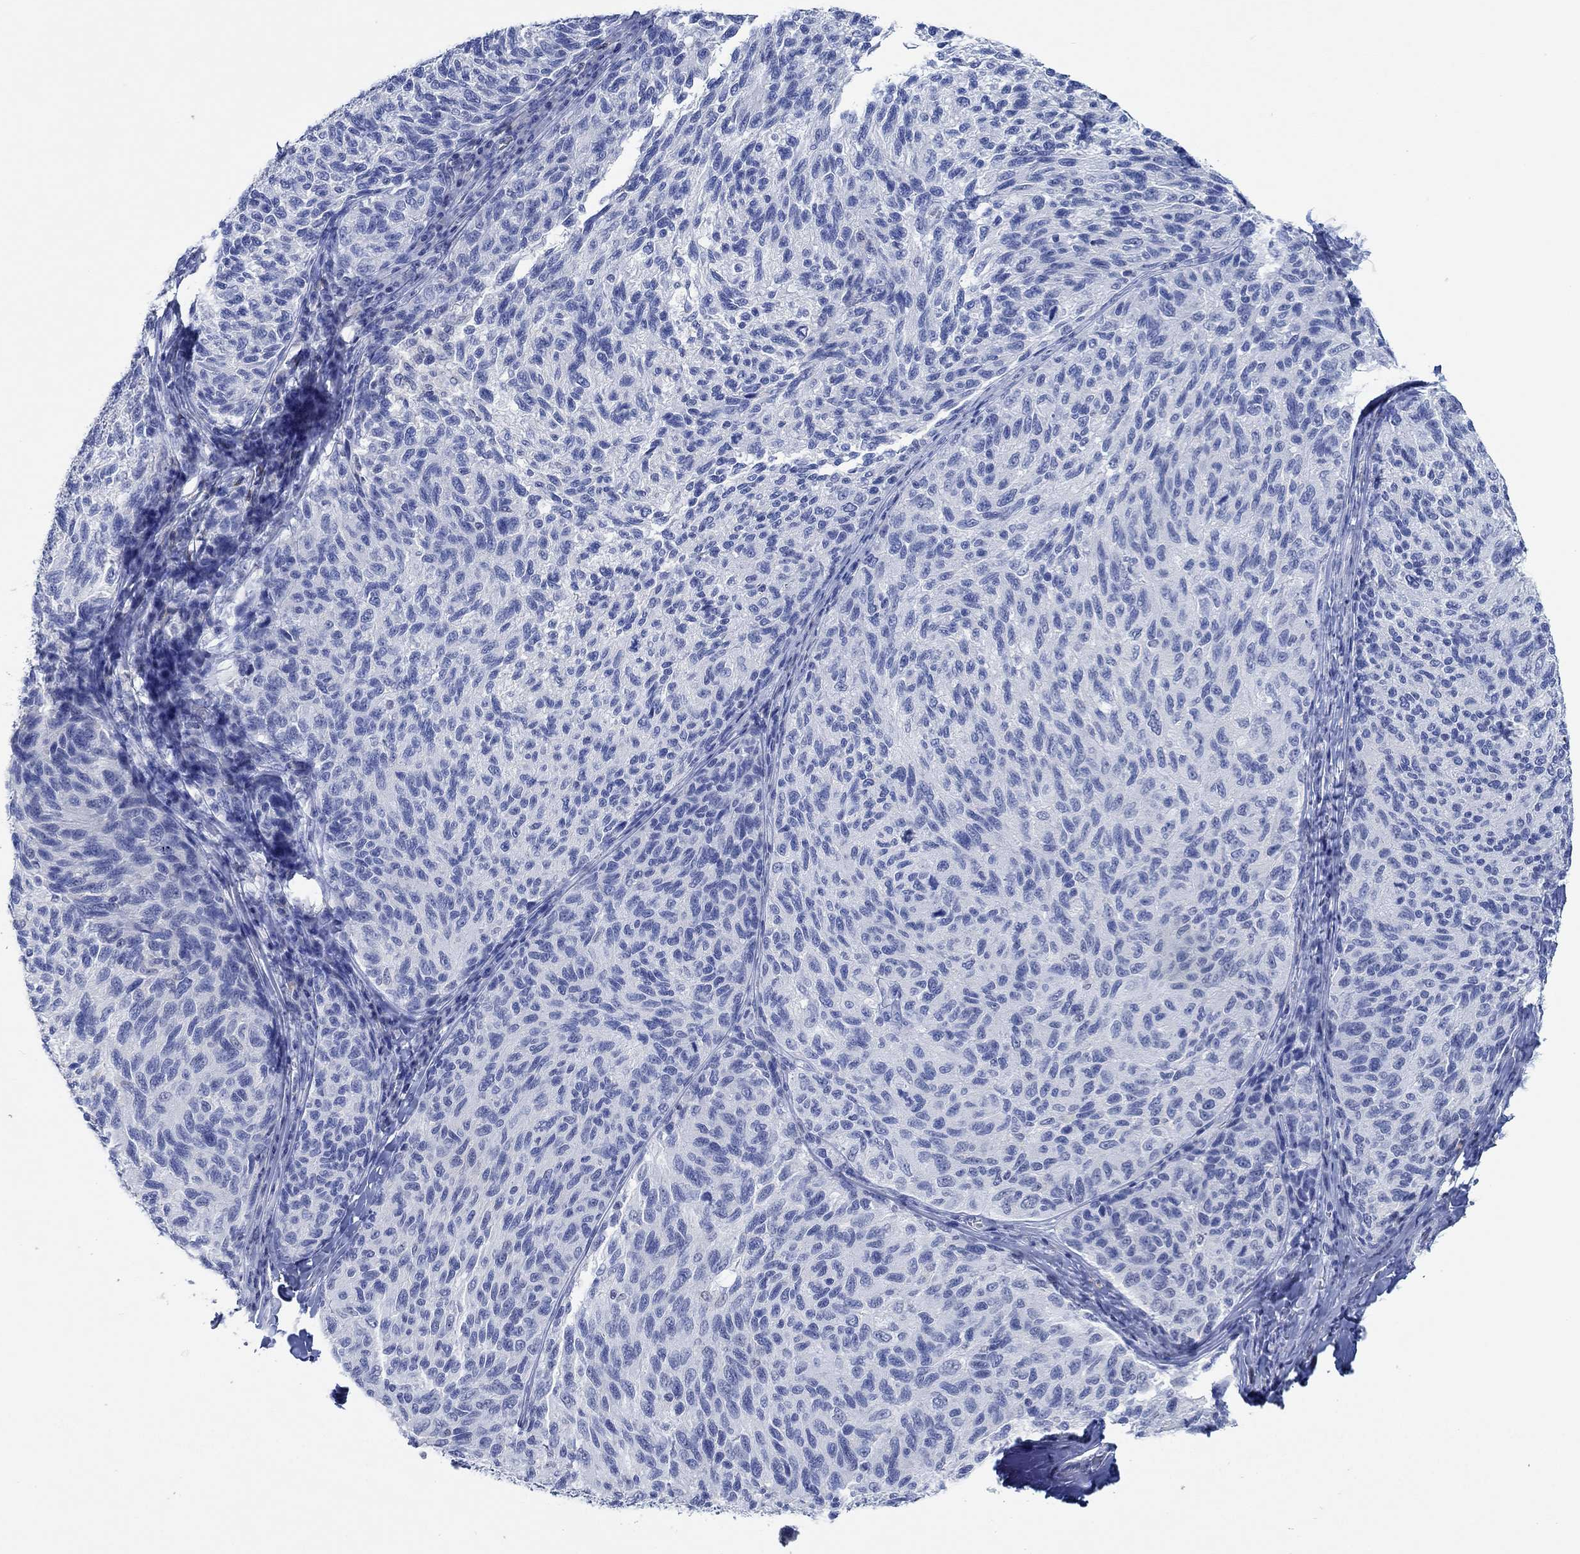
{"staining": {"intensity": "negative", "quantity": "none", "location": "none"}, "tissue": "melanoma", "cell_type": "Tumor cells", "image_type": "cancer", "snomed": [{"axis": "morphology", "description": "Malignant melanoma, NOS"}, {"axis": "topography", "description": "Skin"}], "caption": "A micrograph of human malignant melanoma is negative for staining in tumor cells.", "gene": "PPP1R17", "patient": {"sex": "female", "age": 73}}